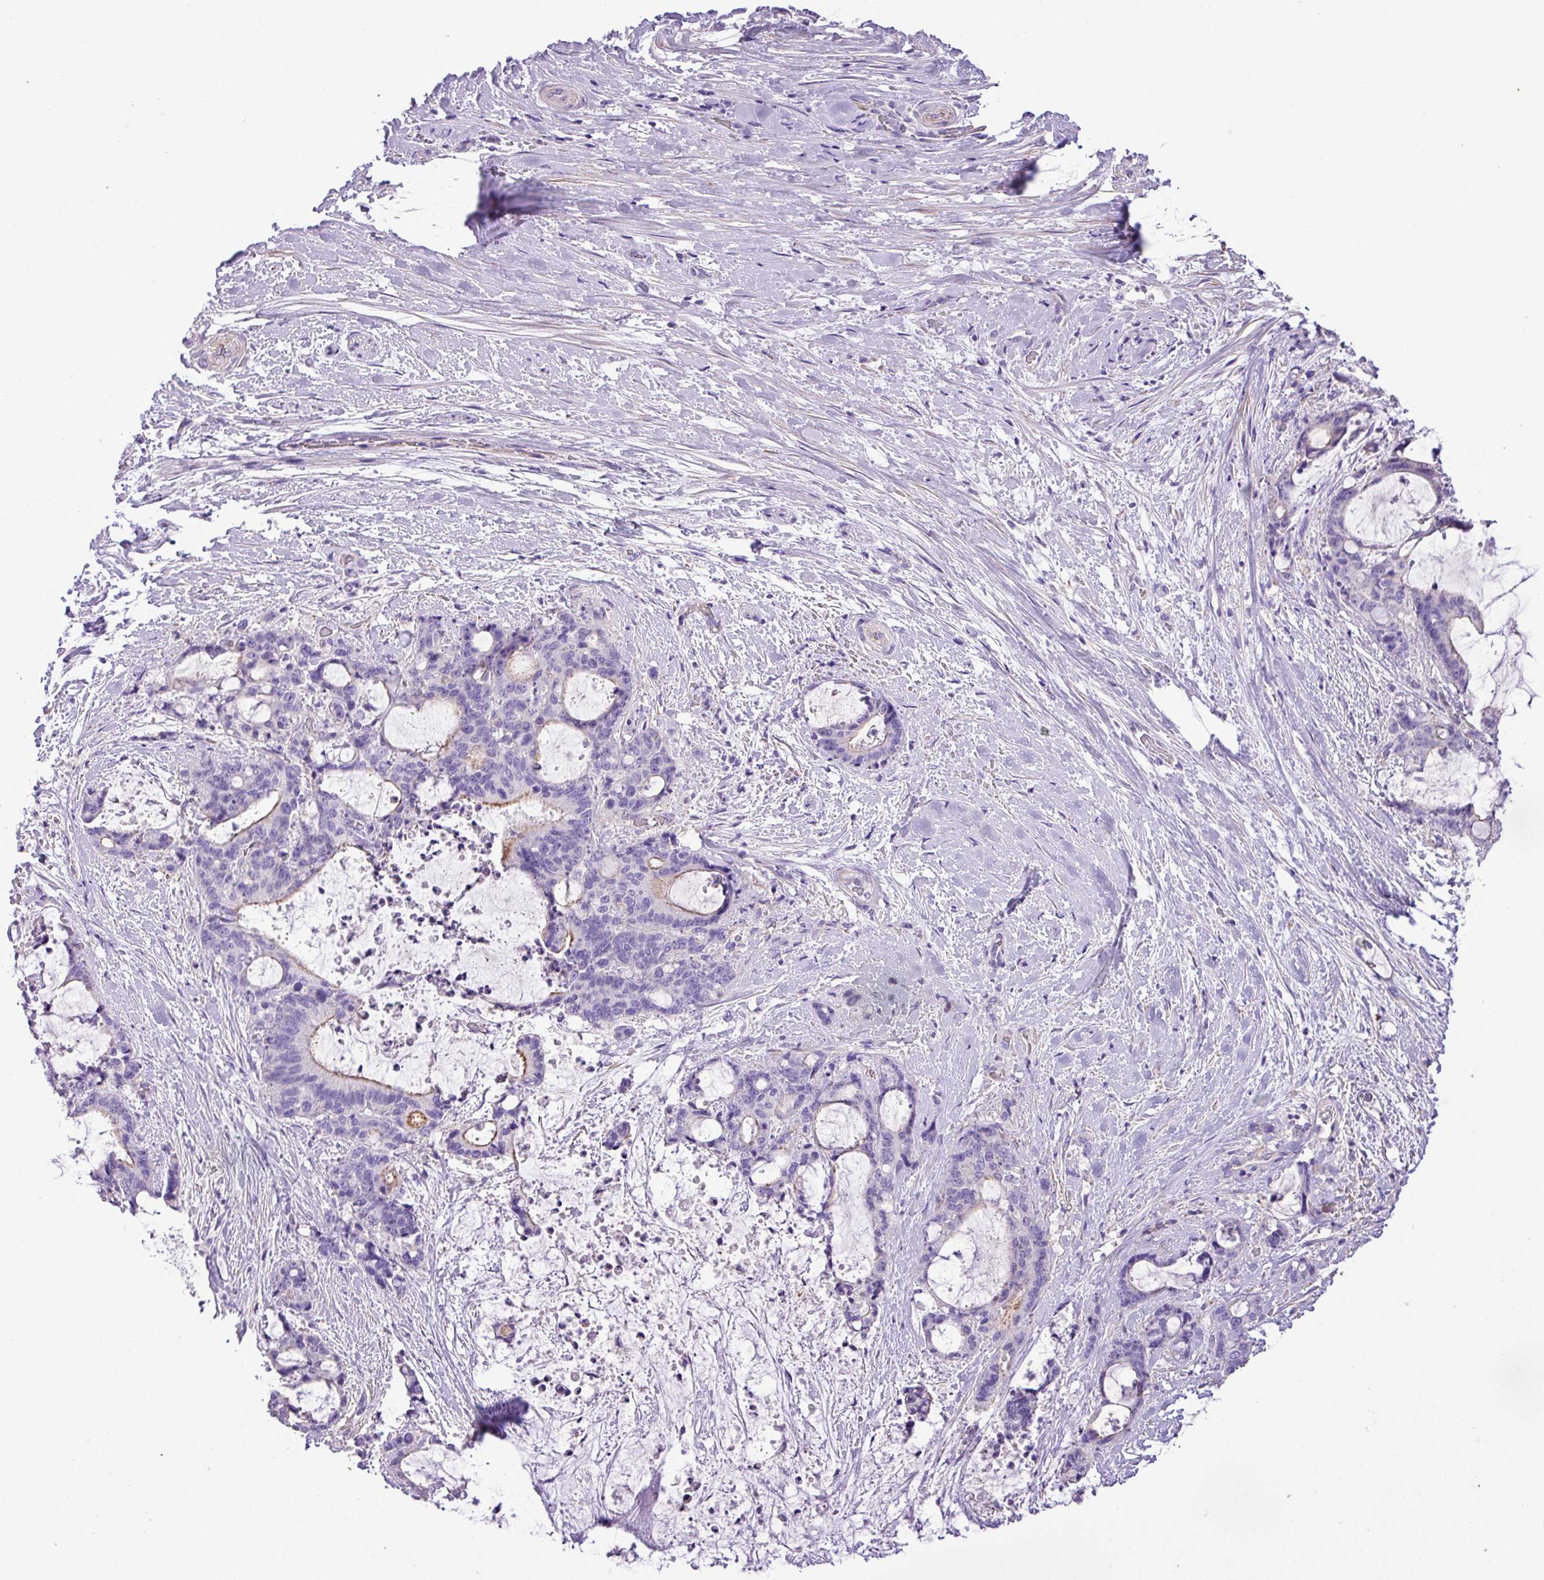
{"staining": {"intensity": "moderate", "quantity": "<25%", "location": "cytoplasmic/membranous"}, "tissue": "liver cancer", "cell_type": "Tumor cells", "image_type": "cancer", "snomed": [{"axis": "morphology", "description": "Normal tissue, NOS"}, {"axis": "morphology", "description": "Cholangiocarcinoma"}, {"axis": "topography", "description": "Liver"}, {"axis": "topography", "description": "Peripheral nerve tissue"}], "caption": "Tumor cells exhibit moderate cytoplasmic/membranous expression in about <25% of cells in liver cancer (cholangiocarcinoma).", "gene": "ZNF334", "patient": {"sex": "female", "age": 73}}